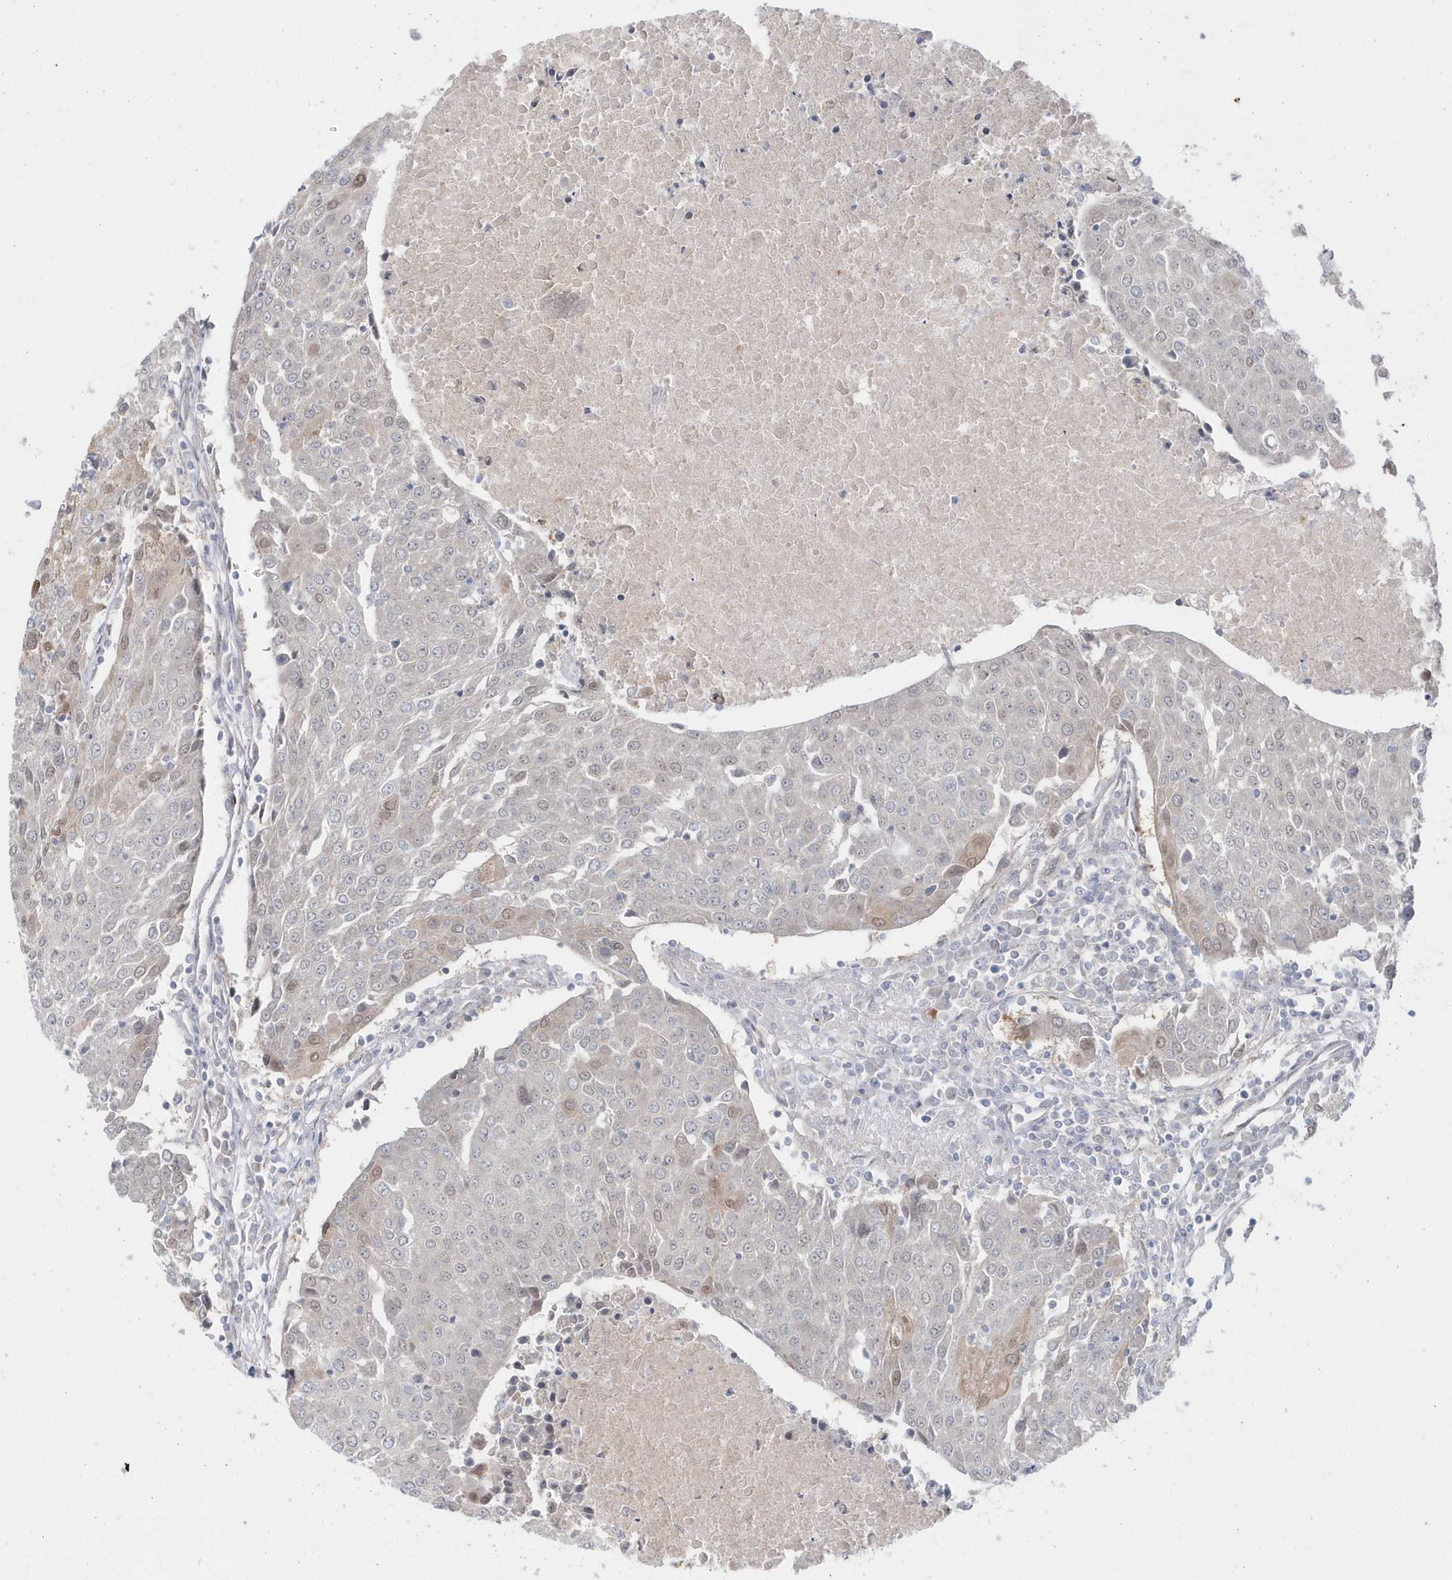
{"staining": {"intensity": "negative", "quantity": "none", "location": "none"}, "tissue": "urothelial cancer", "cell_type": "Tumor cells", "image_type": "cancer", "snomed": [{"axis": "morphology", "description": "Urothelial carcinoma, High grade"}, {"axis": "topography", "description": "Urinary bladder"}], "caption": "Tumor cells are negative for protein expression in human urothelial cancer.", "gene": "DHX57", "patient": {"sex": "female", "age": 85}}